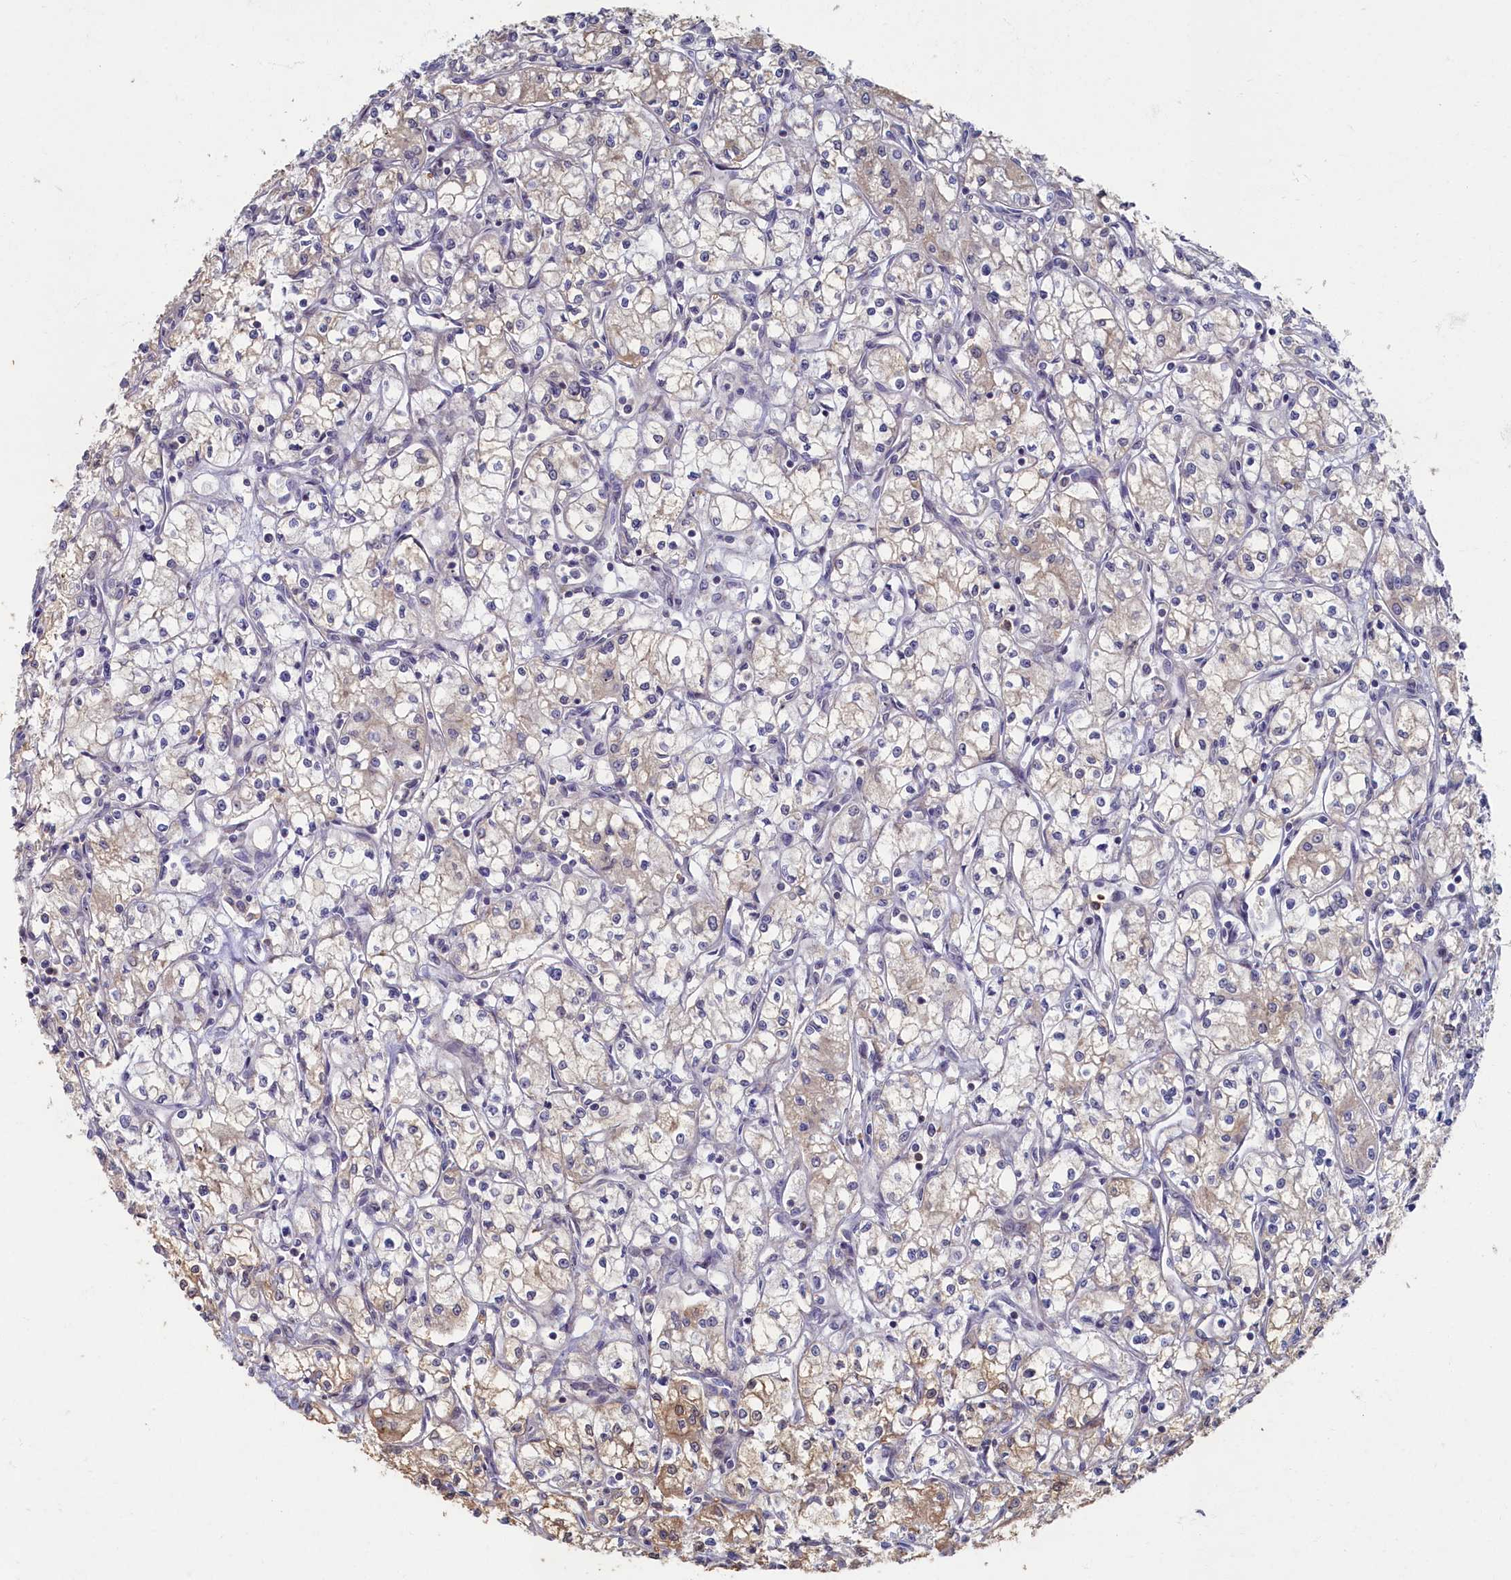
{"staining": {"intensity": "negative", "quantity": "none", "location": "none"}, "tissue": "renal cancer", "cell_type": "Tumor cells", "image_type": "cancer", "snomed": [{"axis": "morphology", "description": "Adenocarcinoma, NOS"}, {"axis": "topography", "description": "Kidney"}], "caption": "DAB immunohistochemical staining of adenocarcinoma (renal) reveals no significant staining in tumor cells.", "gene": "HUNK", "patient": {"sex": "male", "age": 59}}